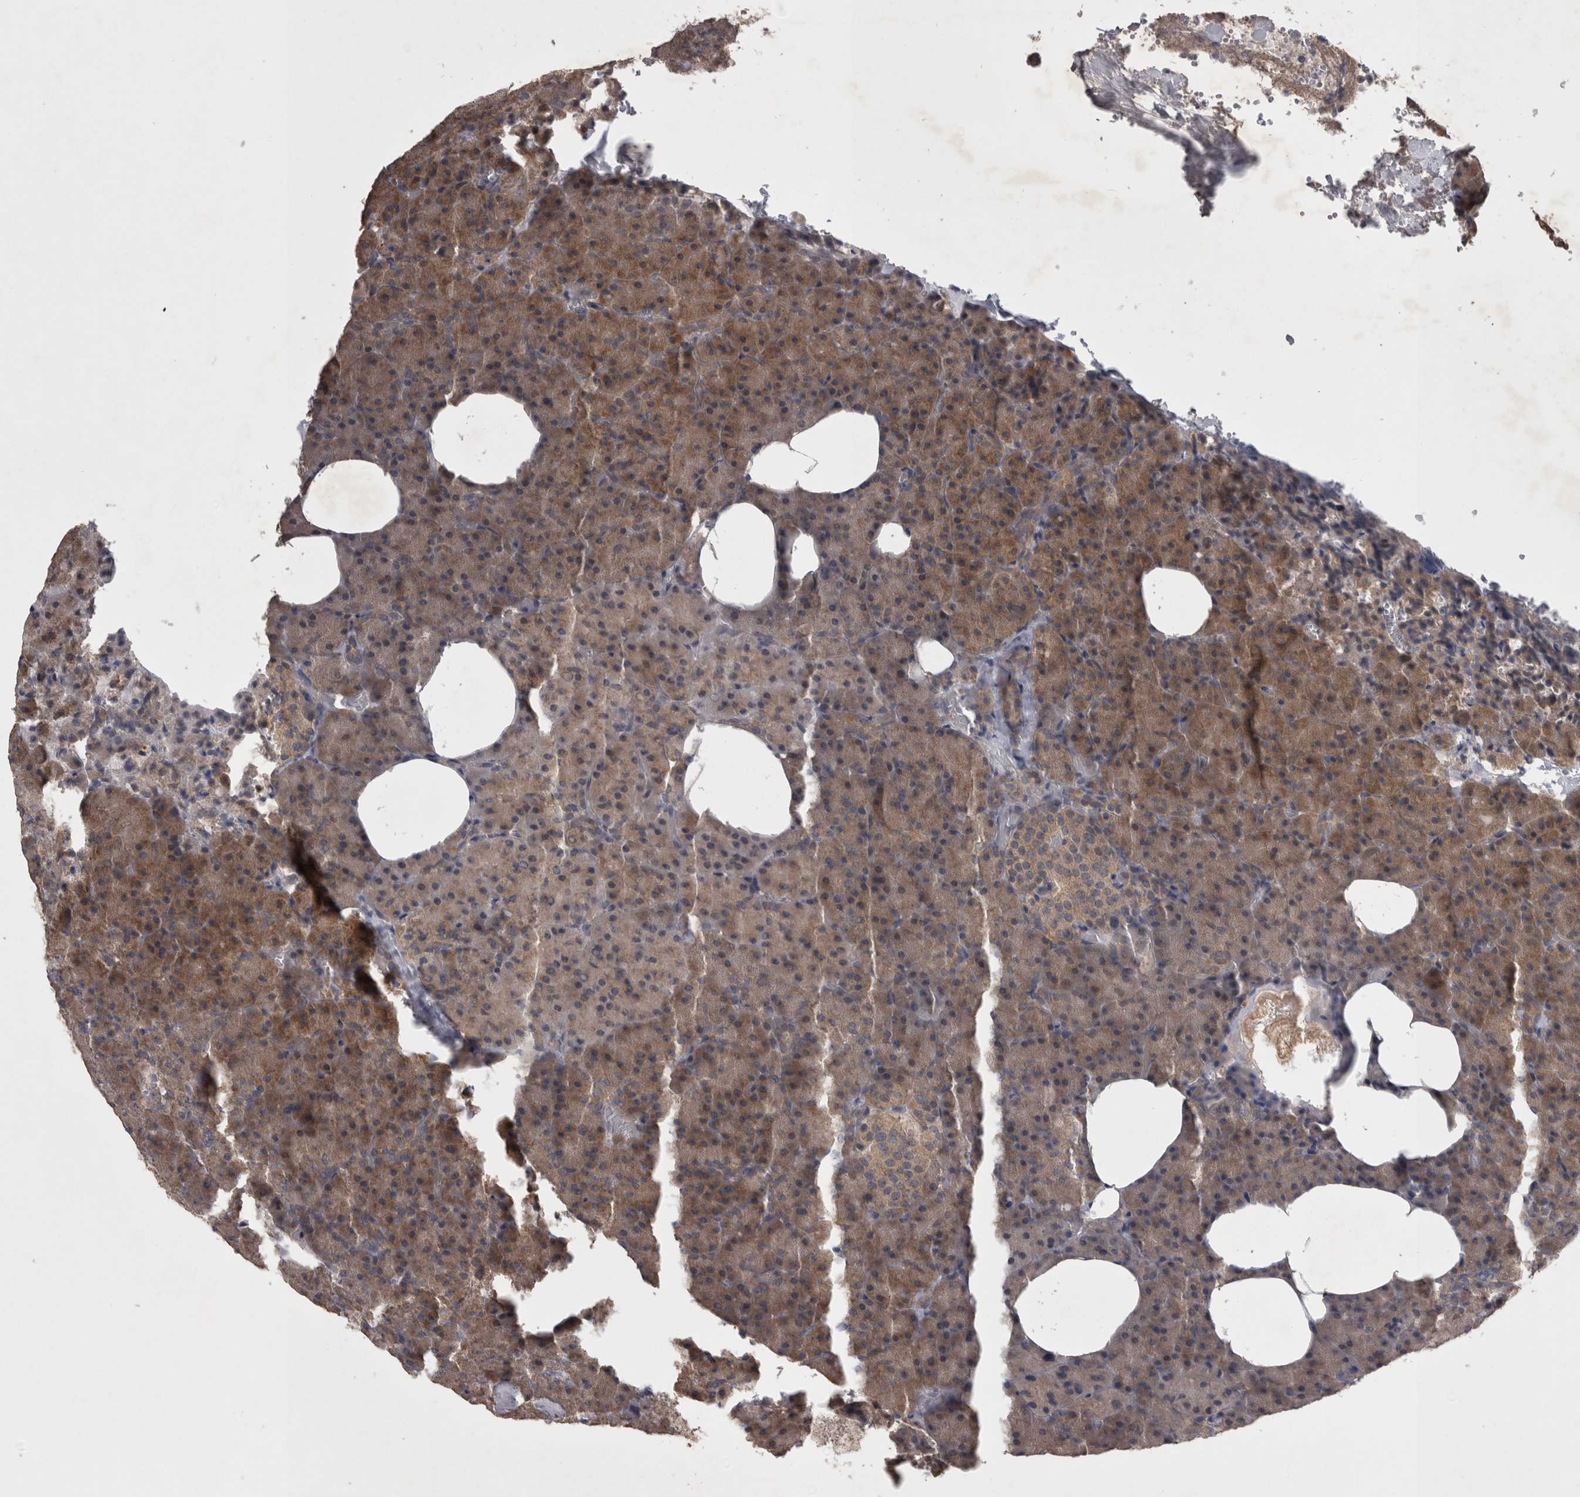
{"staining": {"intensity": "moderate", "quantity": ">75%", "location": "cytoplasmic/membranous"}, "tissue": "pancreas", "cell_type": "Exocrine glandular cells", "image_type": "normal", "snomed": [{"axis": "morphology", "description": "Normal tissue, NOS"}, {"axis": "morphology", "description": "Carcinoid, malignant, NOS"}, {"axis": "topography", "description": "Pancreas"}], "caption": "Pancreas stained with IHC displays moderate cytoplasmic/membranous positivity in approximately >75% of exocrine glandular cells. Nuclei are stained in blue.", "gene": "ZNF114", "patient": {"sex": "female", "age": 35}}